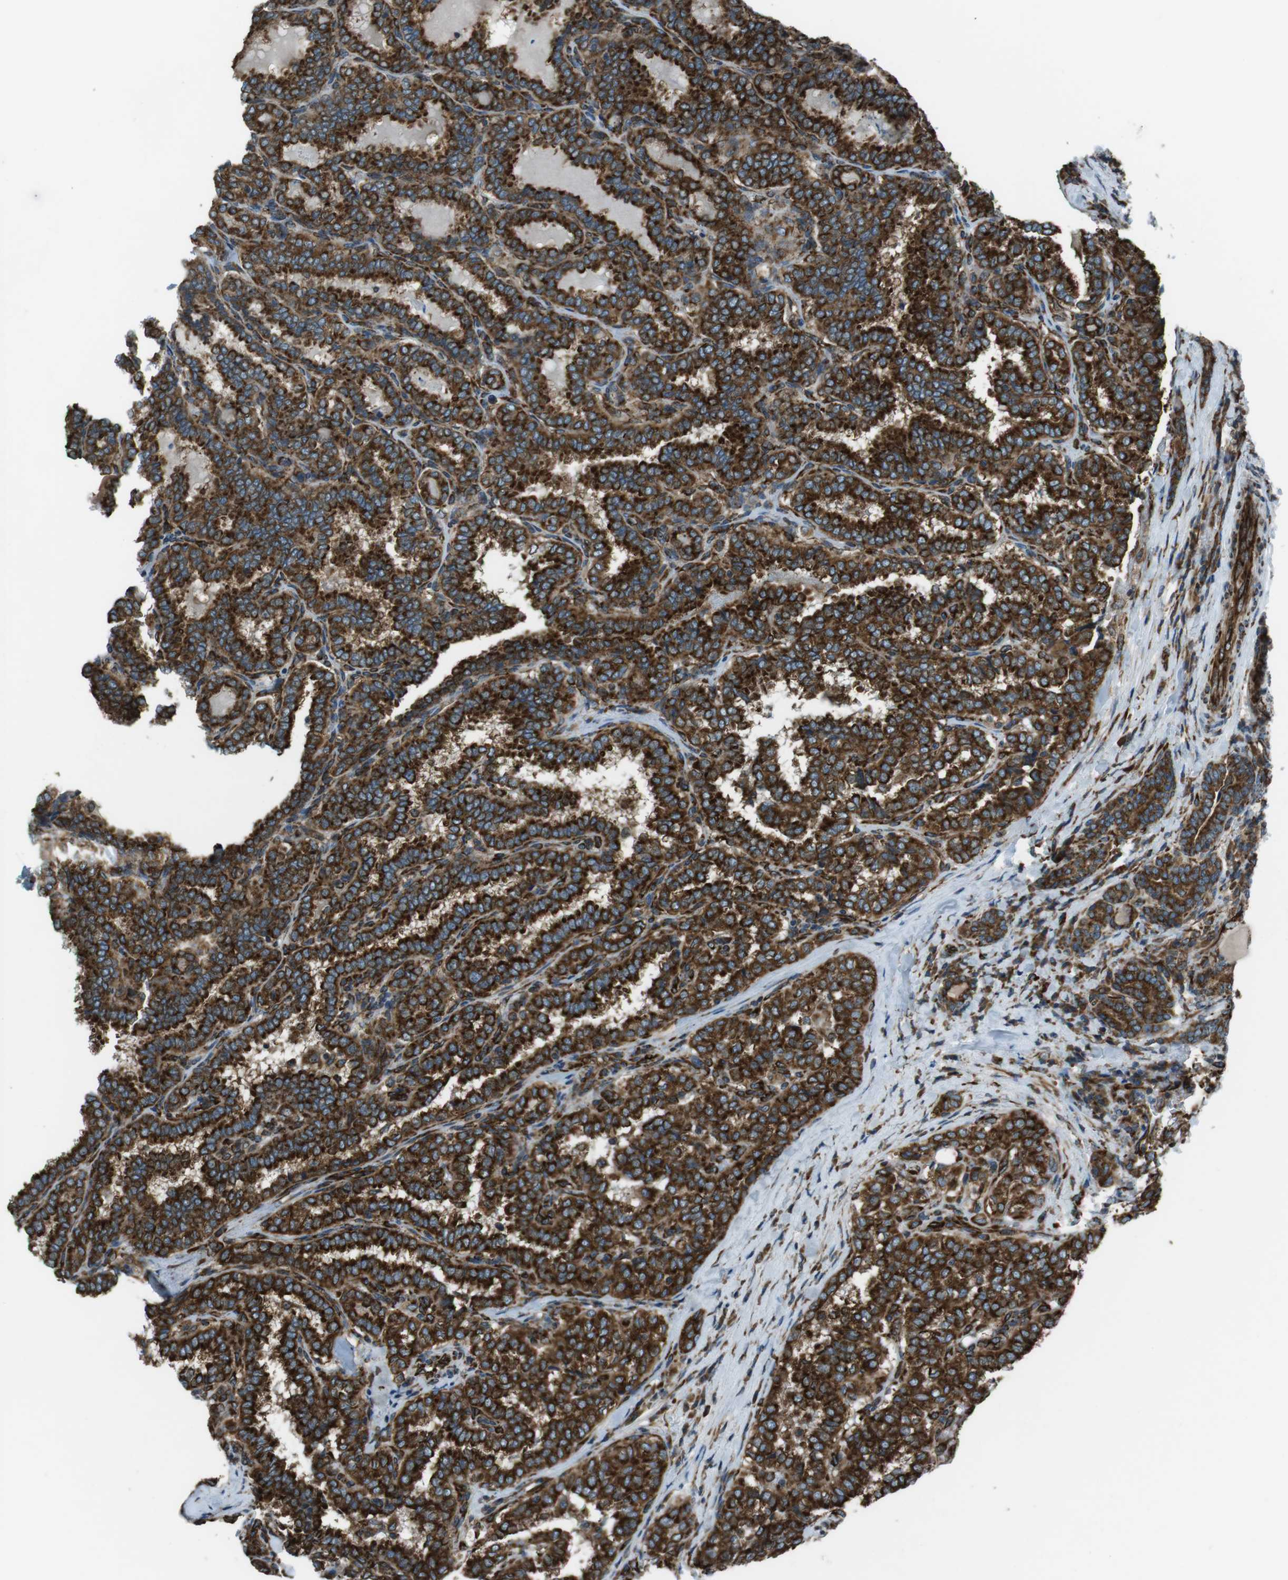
{"staining": {"intensity": "strong", "quantity": ">75%", "location": "cytoplasmic/membranous"}, "tissue": "thyroid cancer", "cell_type": "Tumor cells", "image_type": "cancer", "snomed": [{"axis": "morphology", "description": "Normal tissue, NOS"}, {"axis": "morphology", "description": "Papillary adenocarcinoma, NOS"}, {"axis": "topography", "description": "Thyroid gland"}], "caption": "Immunohistochemical staining of thyroid cancer exhibits strong cytoplasmic/membranous protein expression in about >75% of tumor cells.", "gene": "KTN1", "patient": {"sex": "female", "age": 30}}